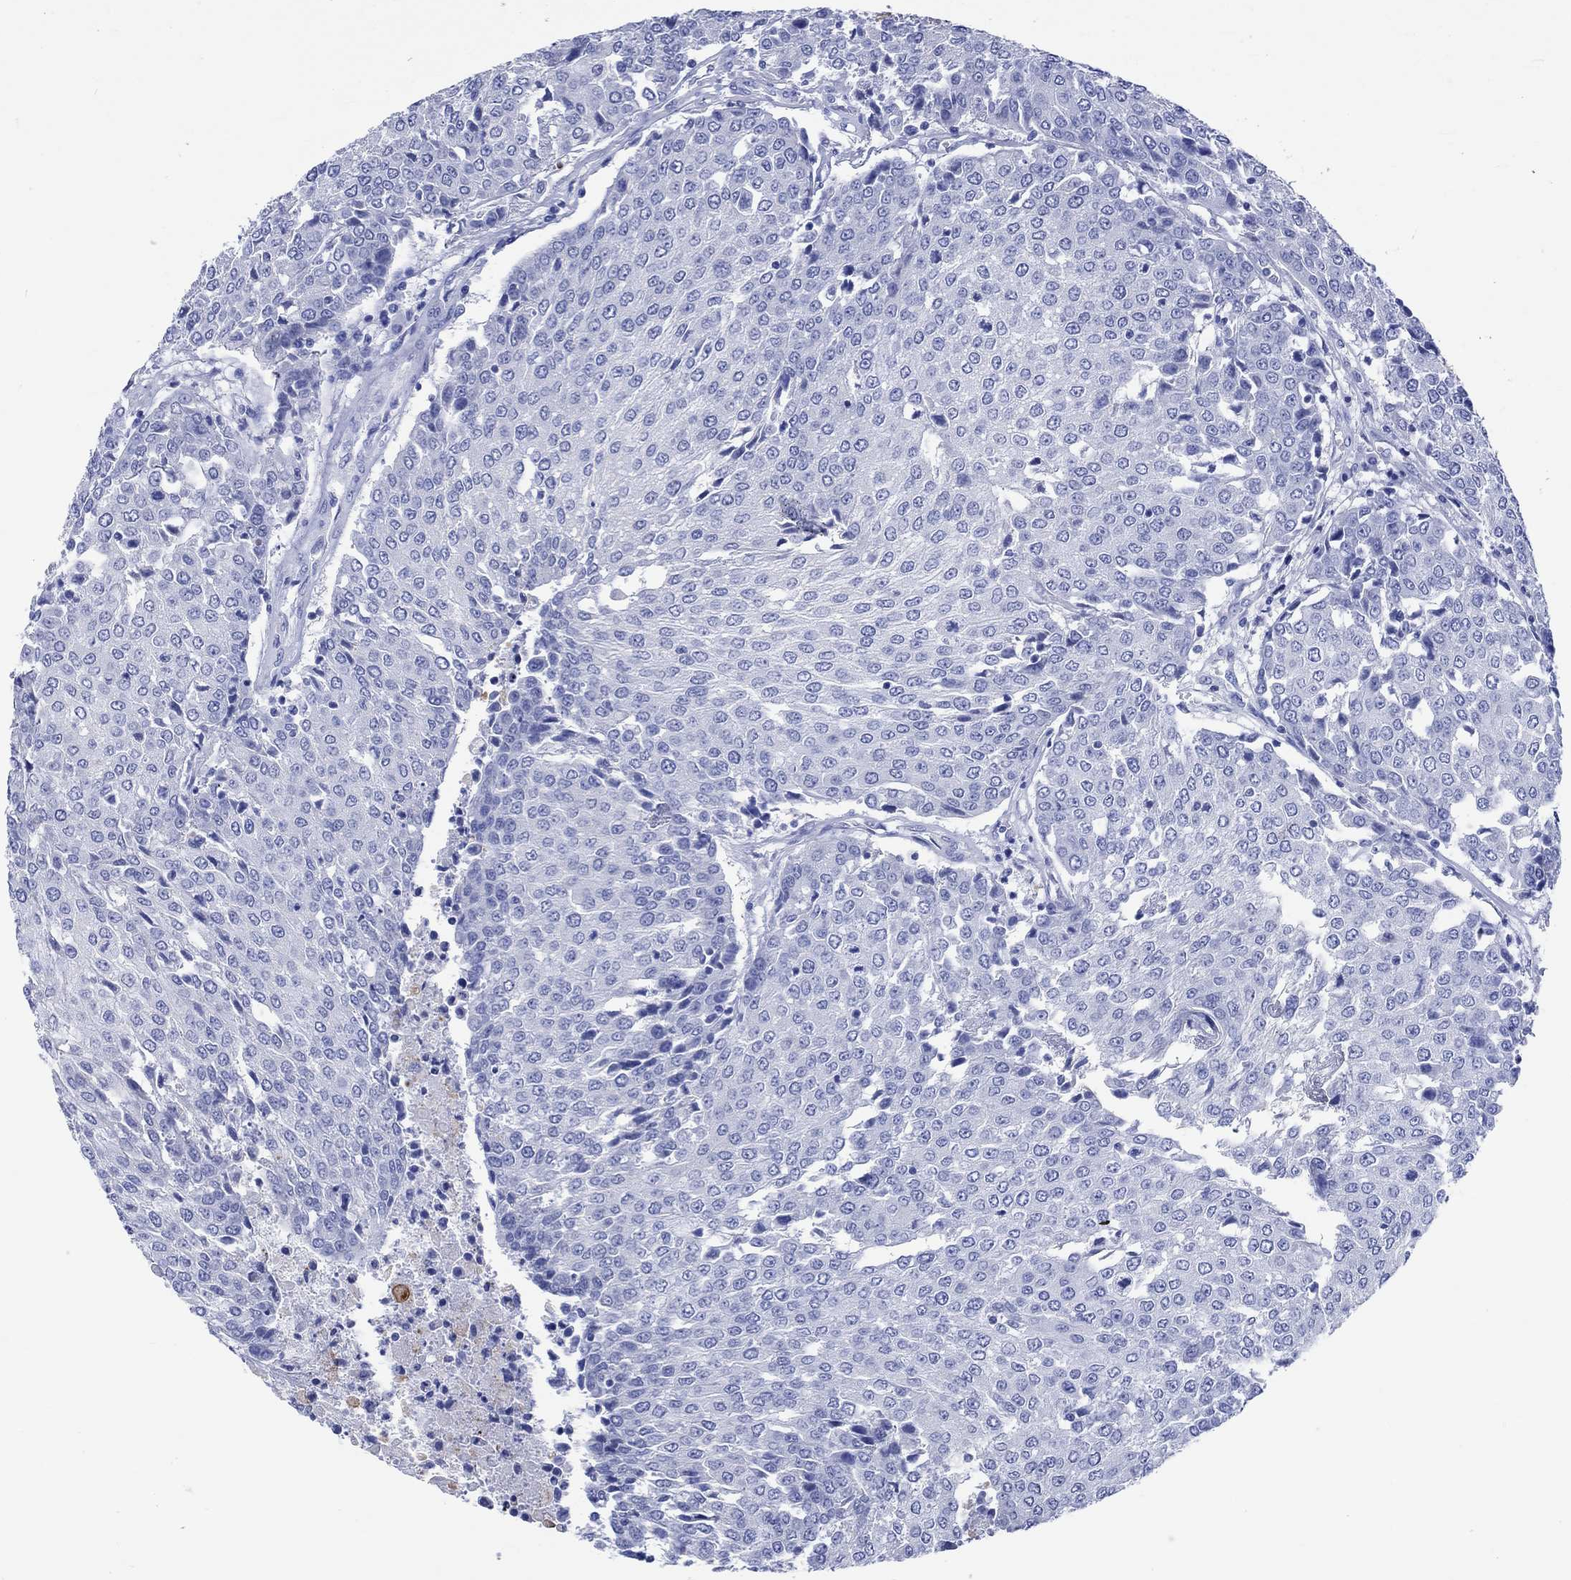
{"staining": {"intensity": "negative", "quantity": "none", "location": "none"}, "tissue": "urothelial cancer", "cell_type": "Tumor cells", "image_type": "cancer", "snomed": [{"axis": "morphology", "description": "Urothelial carcinoma, High grade"}, {"axis": "topography", "description": "Urinary bladder"}], "caption": "Immunohistochemical staining of urothelial cancer reveals no significant expression in tumor cells.", "gene": "KLHL33", "patient": {"sex": "female", "age": 85}}